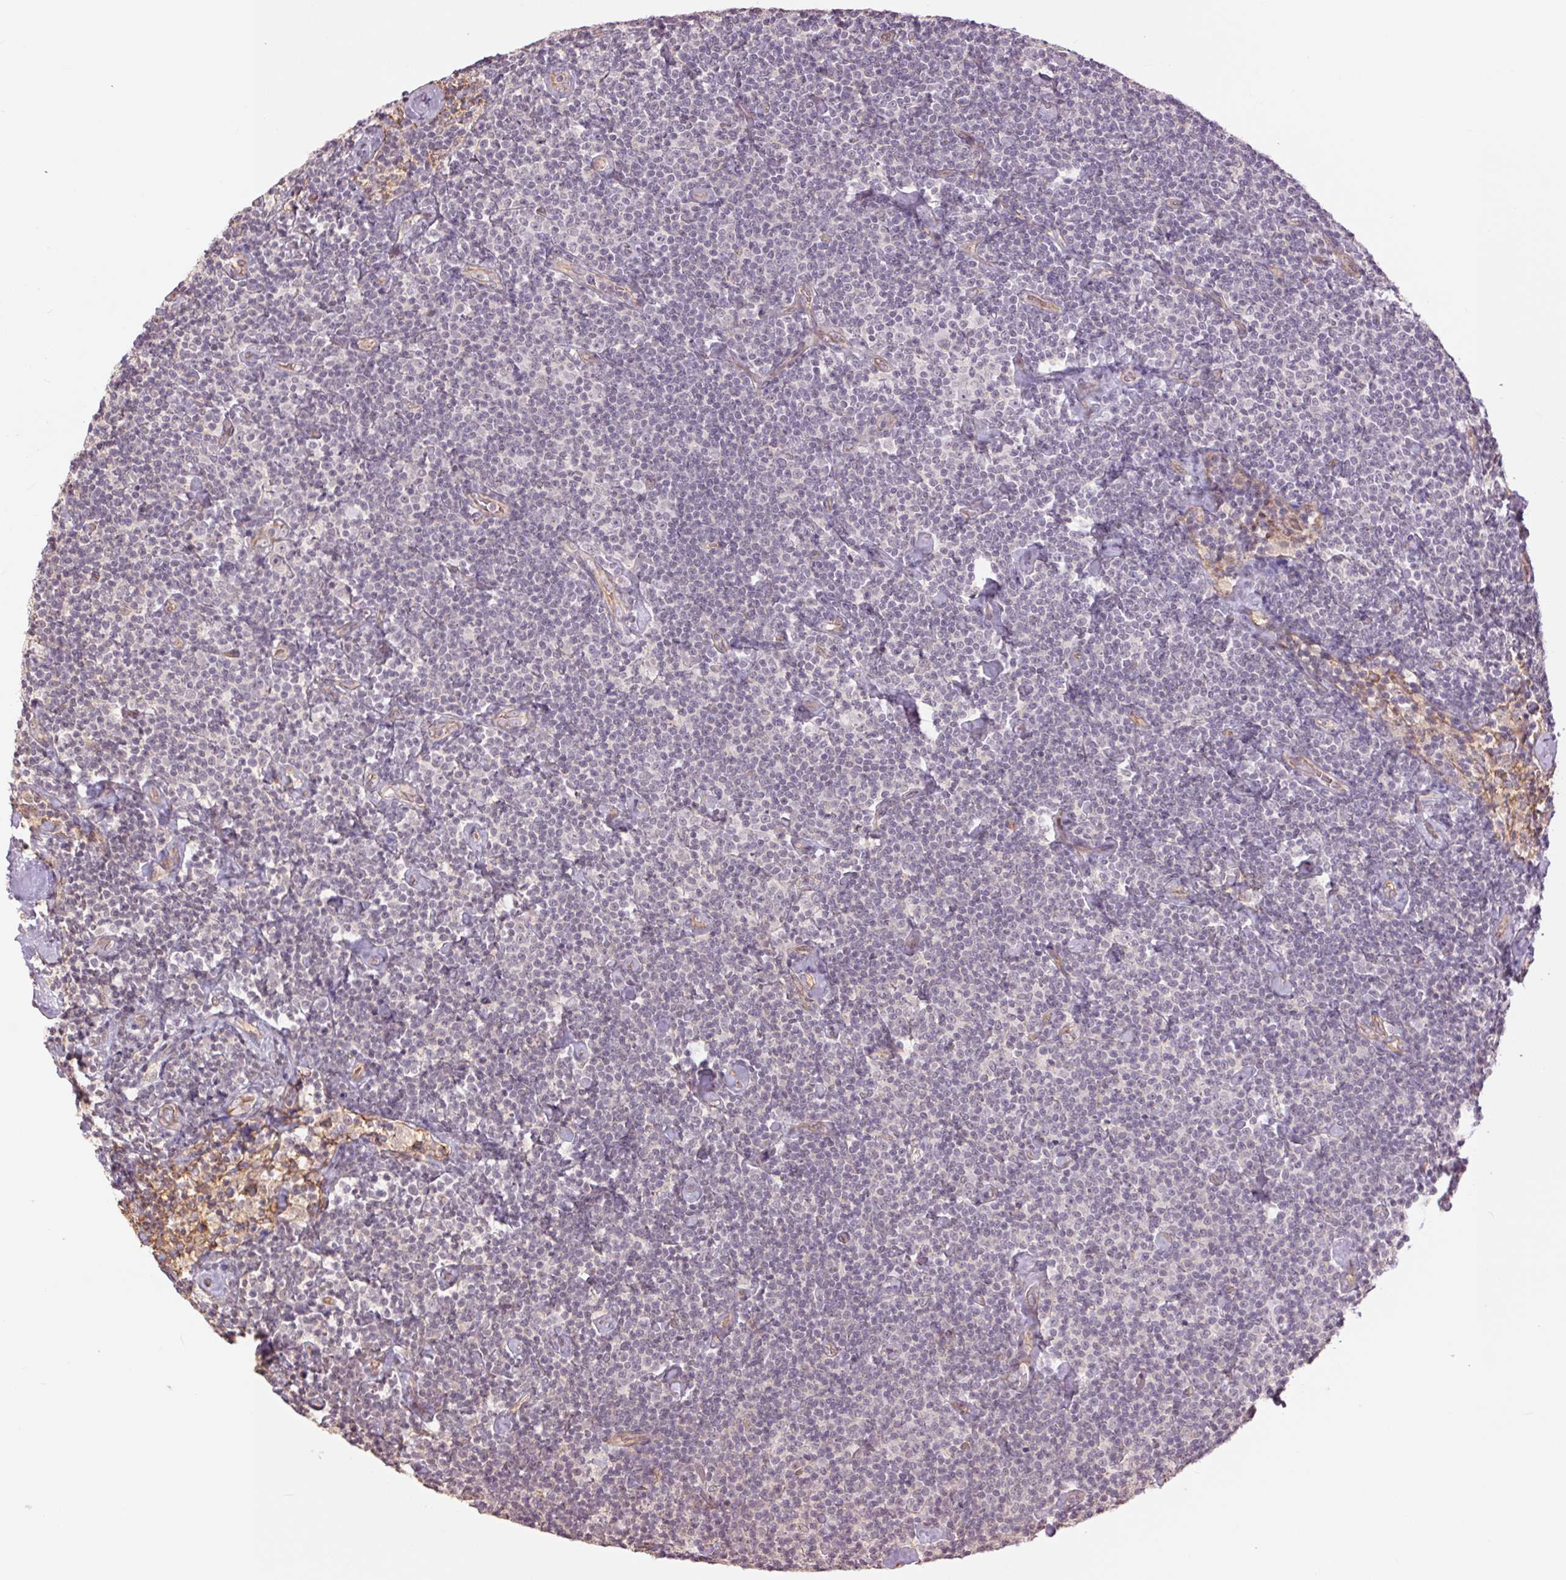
{"staining": {"intensity": "negative", "quantity": "none", "location": "none"}, "tissue": "lymphoma", "cell_type": "Tumor cells", "image_type": "cancer", "snomed": [{"axis": "morphology", "description": "Malignant lymphoma, non-Hodgkin's type, Low grade"}, {"axis": "topography", "description": "Lymph node"}], "caption": "Immunohistochemistry micrograph of neoplastic tissue: low-grade malignant lymphoma, non-Hodgkin's type stained with DAB displays no significant protein positivity in tumor cells. (Immunohistochemistry (ihc), brightfield microscopy, high magnification).", "gene": "PALM", "patient": {"sex": "male", "age": 81}}